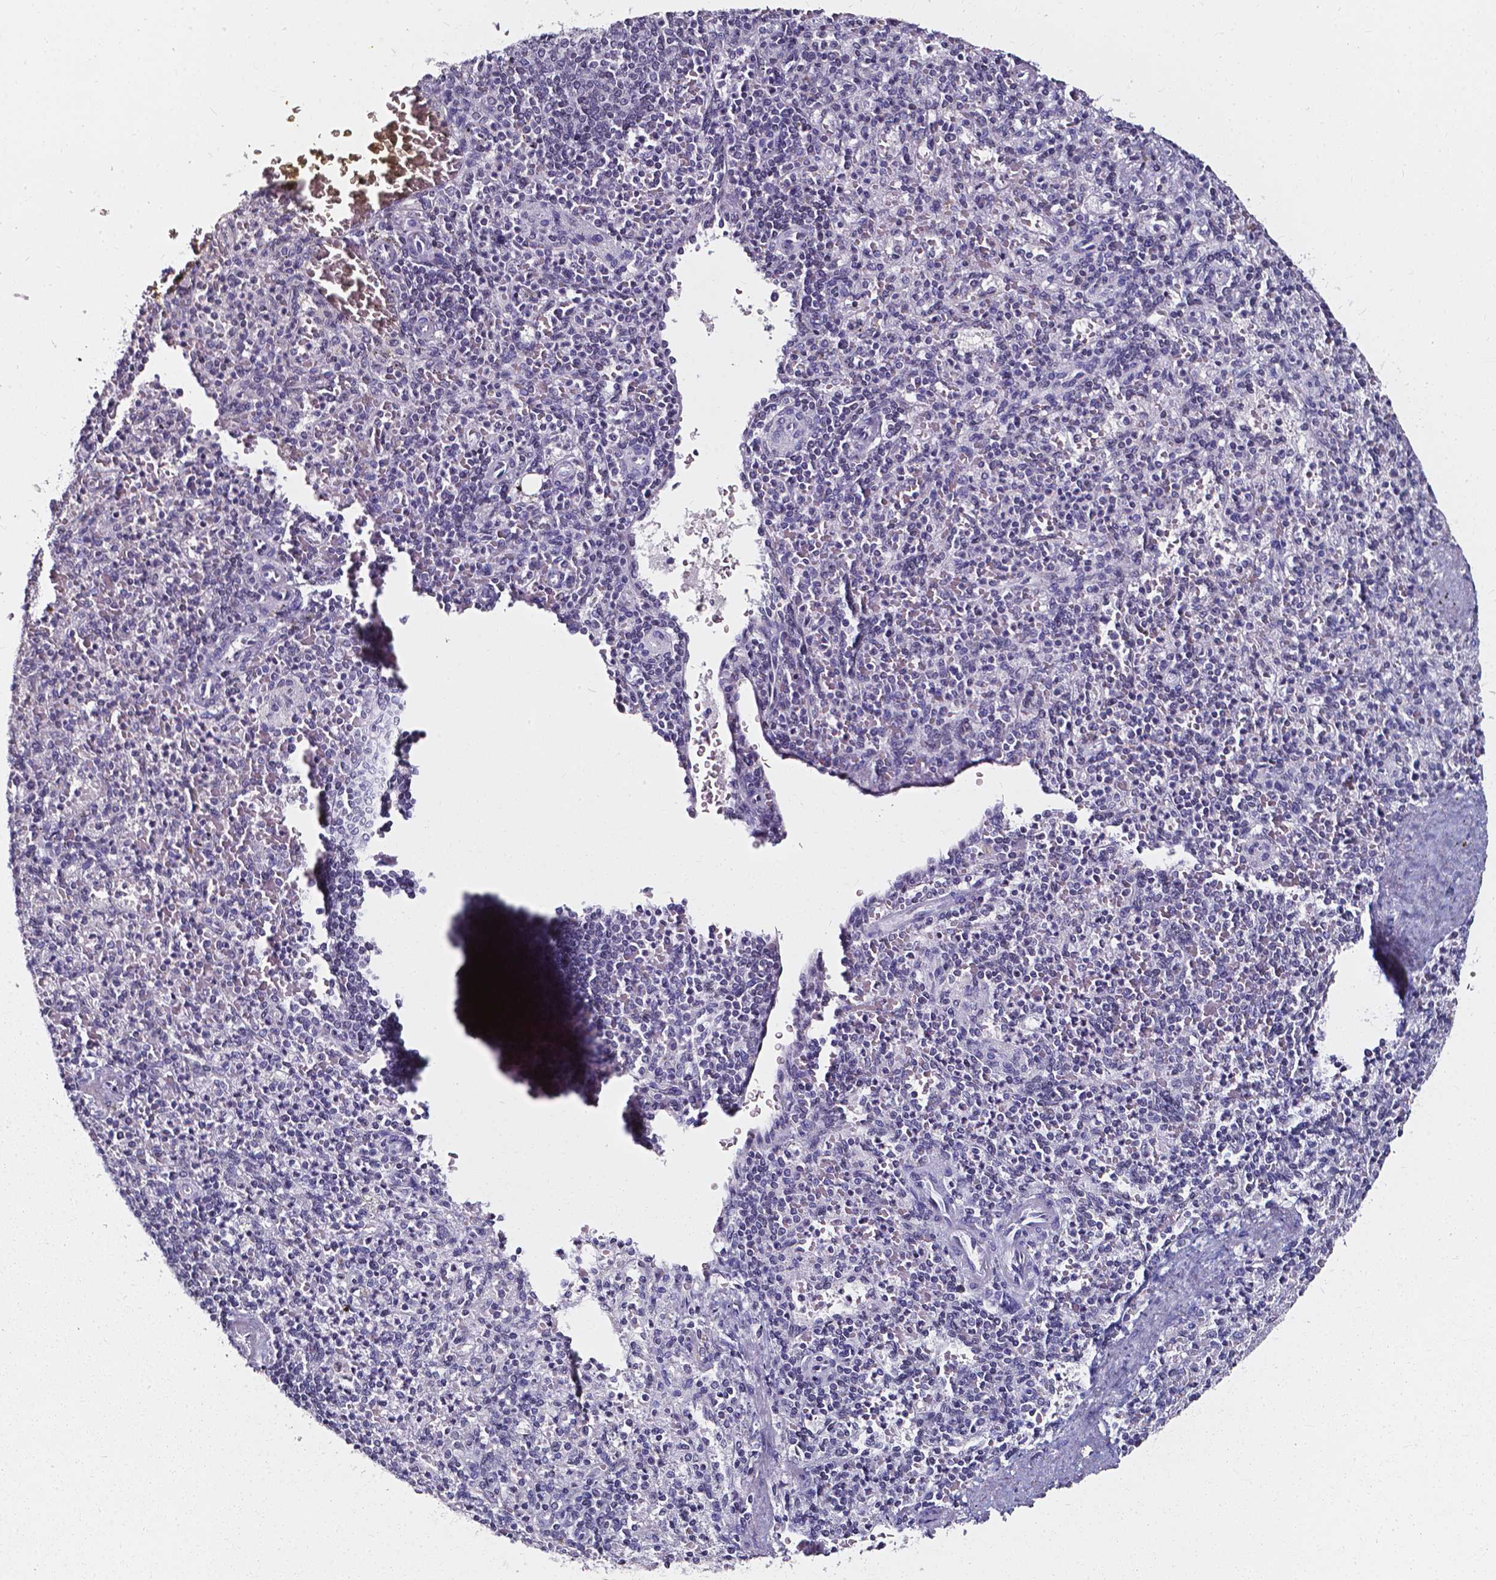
{"staining": {"intensity": "negative", "quantity": "none", "location": "none"}, "tissue": "spleen", "cell_type": "Cells in red pulp", "image_type": "normal", "snomed": [{"axis": "morphology", "description": "Normal tissue, NOS"}, {"axis": "topography", "description": "Spleen"}], "caption": "High power microscopy photomicrograph of an immunohistochemistry photomicrograph of benign spleen, revealing no significant positivity in cells in red pulp. Brightfield microscopy of immunohistochemistry stained with DAB (3,3'-diaminobenzidine) (brown) and hematoxylin (blue), captured at high magnification.", "gene": "AKR1B10", "patient": {"sex": "female", "age": 74}}